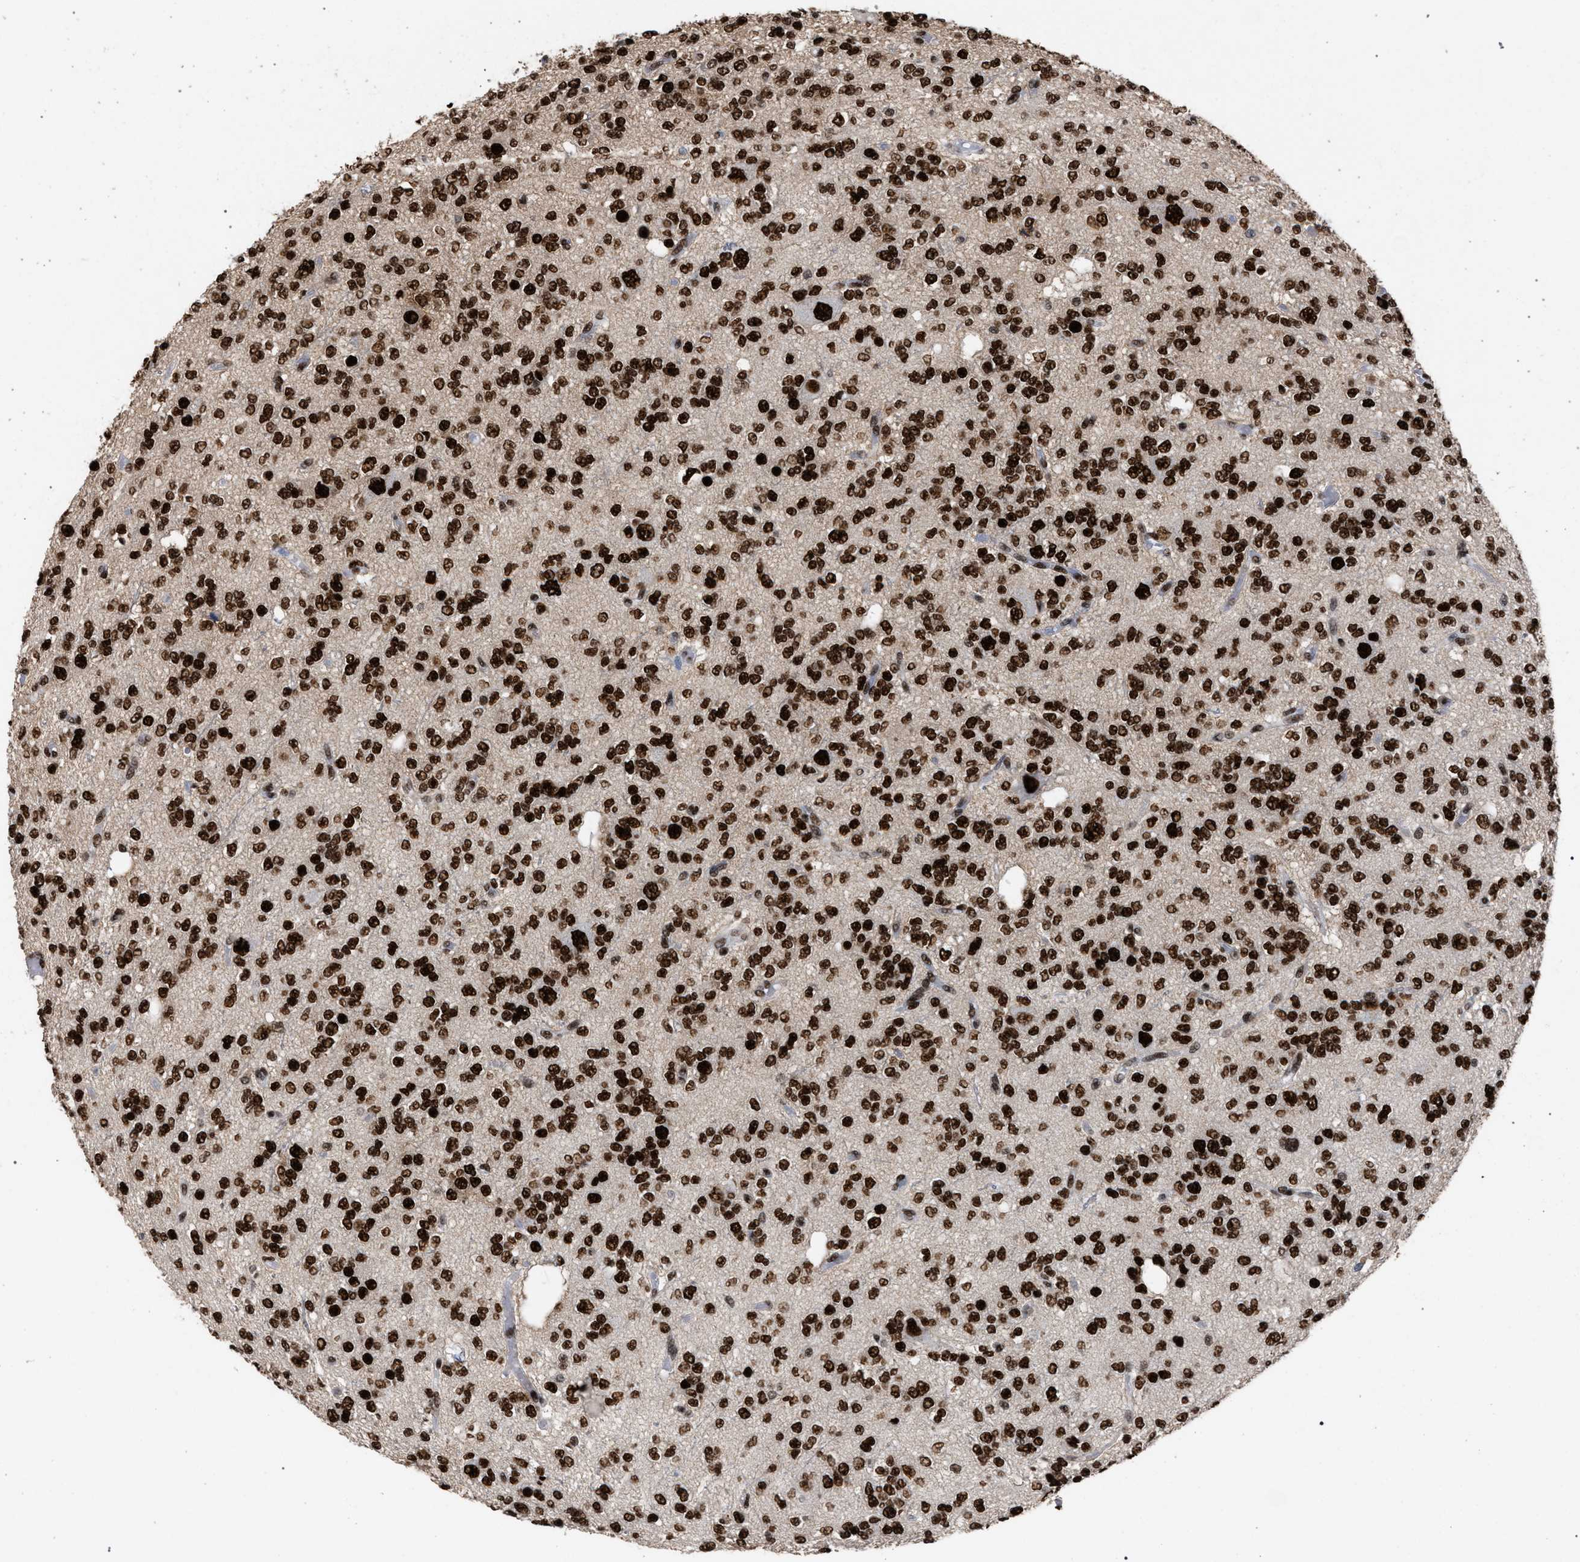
{"staining": {"intensity": "strong", "quantity": ">75%", "location": "nuclear"}, "tissue": "glioma", "cell_type": "Tumor cells", "image_type": "cancer", "snomed": [{"axis": "morphology", "description": "Glioma, malignant, Low grade"}, {"axis": "topography", "description": "Brain"}], "caption": "Immunohistochemistry micrograph of malignant low-grade glioma stained for a protein (brown), which shows high levels of strong nuclear positivity in about >75% of tumor cells.", "gene": "TP53BP1", "patient": {"sex": "male", "age": 38}}